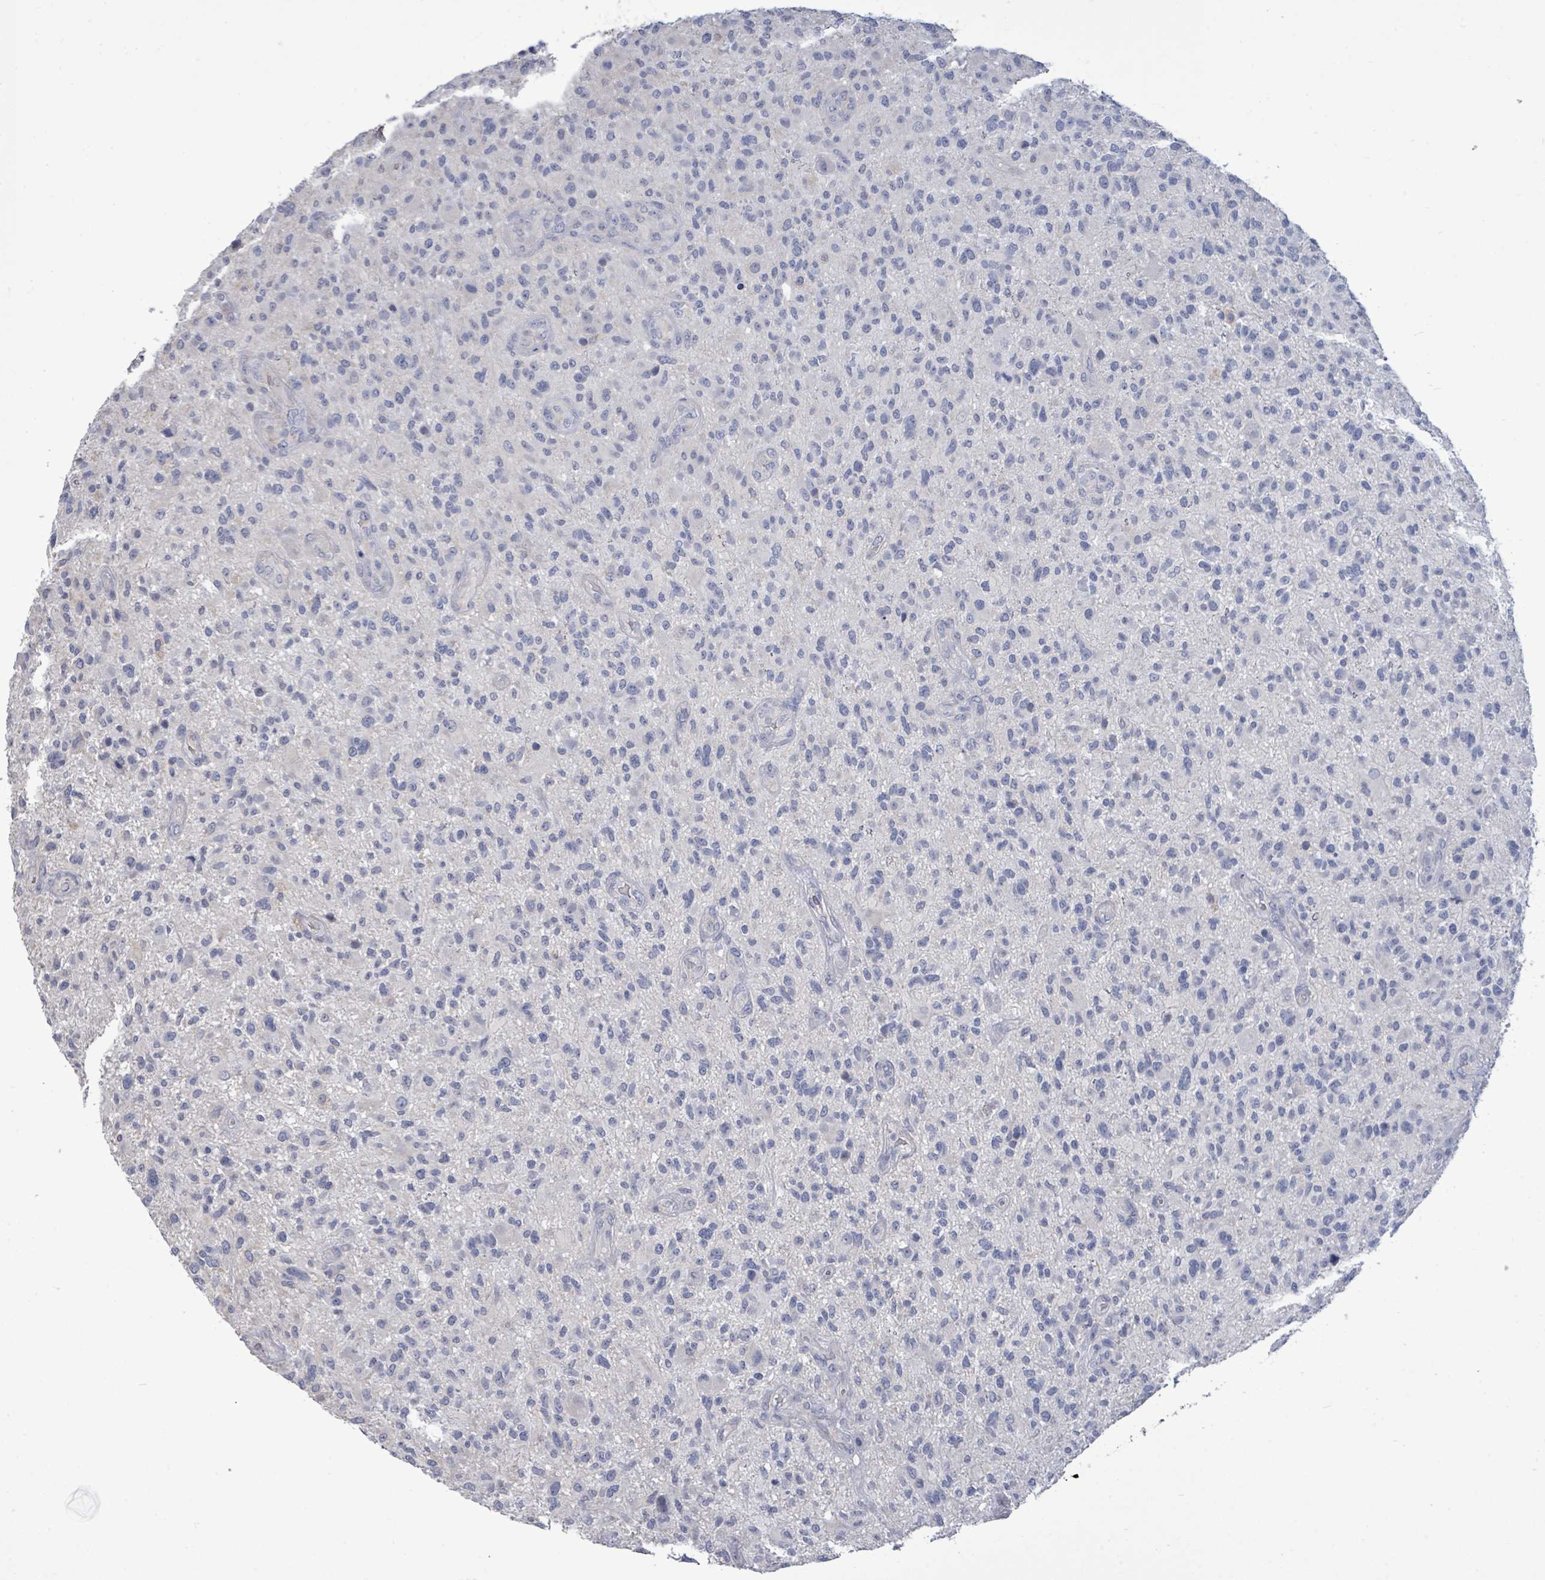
{"staining": {"intensity": "negative", "quantity": "none", "location": "none"}, "tissue": "glioma", "cell_type": "Tumor cells", "image_type": "cancer", "snomed": [{"axis": "morphology", "description": "Glioma, malignant, High grade"}, {"axis": "topography", "description": "Brain"}], "caption": "Photomicrograph shows no protein staining in tumor cells of glioma tissue.", "gene": "CT45A5", "patient": {"sex": "male", "age": 47}}